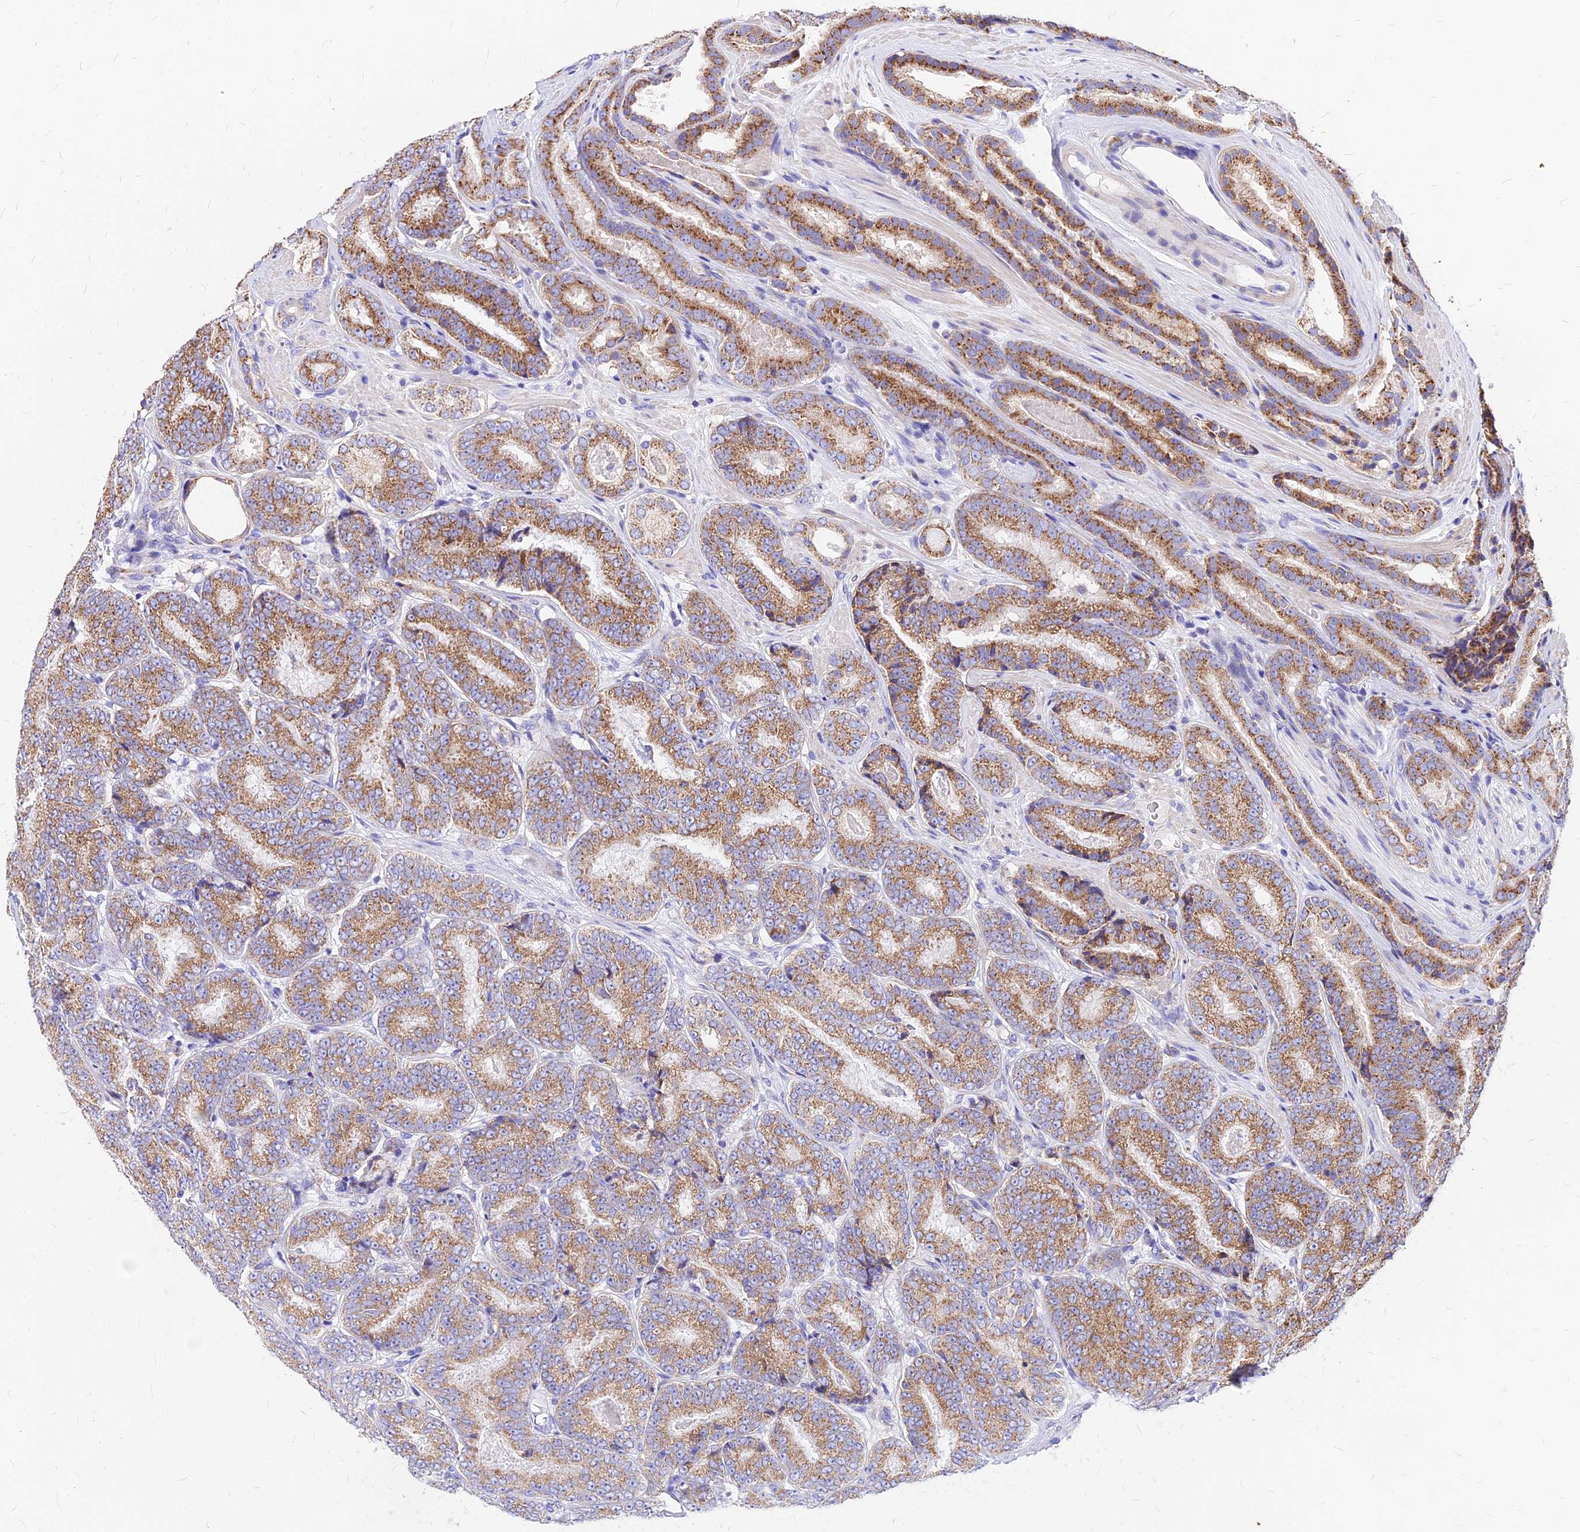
{"staining": {"intensity": "moderate", "quantity": ">75%", "location": "cytoplasmic/membranous"}, "tissue": "prostate cancer", "cell_type": "Tumor cells", "image_type": "cancer", "snomed": [{"axis": "morphology", "description": "Adenocarcinoma, High grade"}, {"axis": "topography", "description": "Prostate"}], "caption": "Immunohistochemical staining of prostate cancer shows medium levels of moderate cytoplasmic/membranous protein staining in about >75% of tumor cells.", "gene": "MRPL3", "patient": {"sex": "male", "age": 72}}